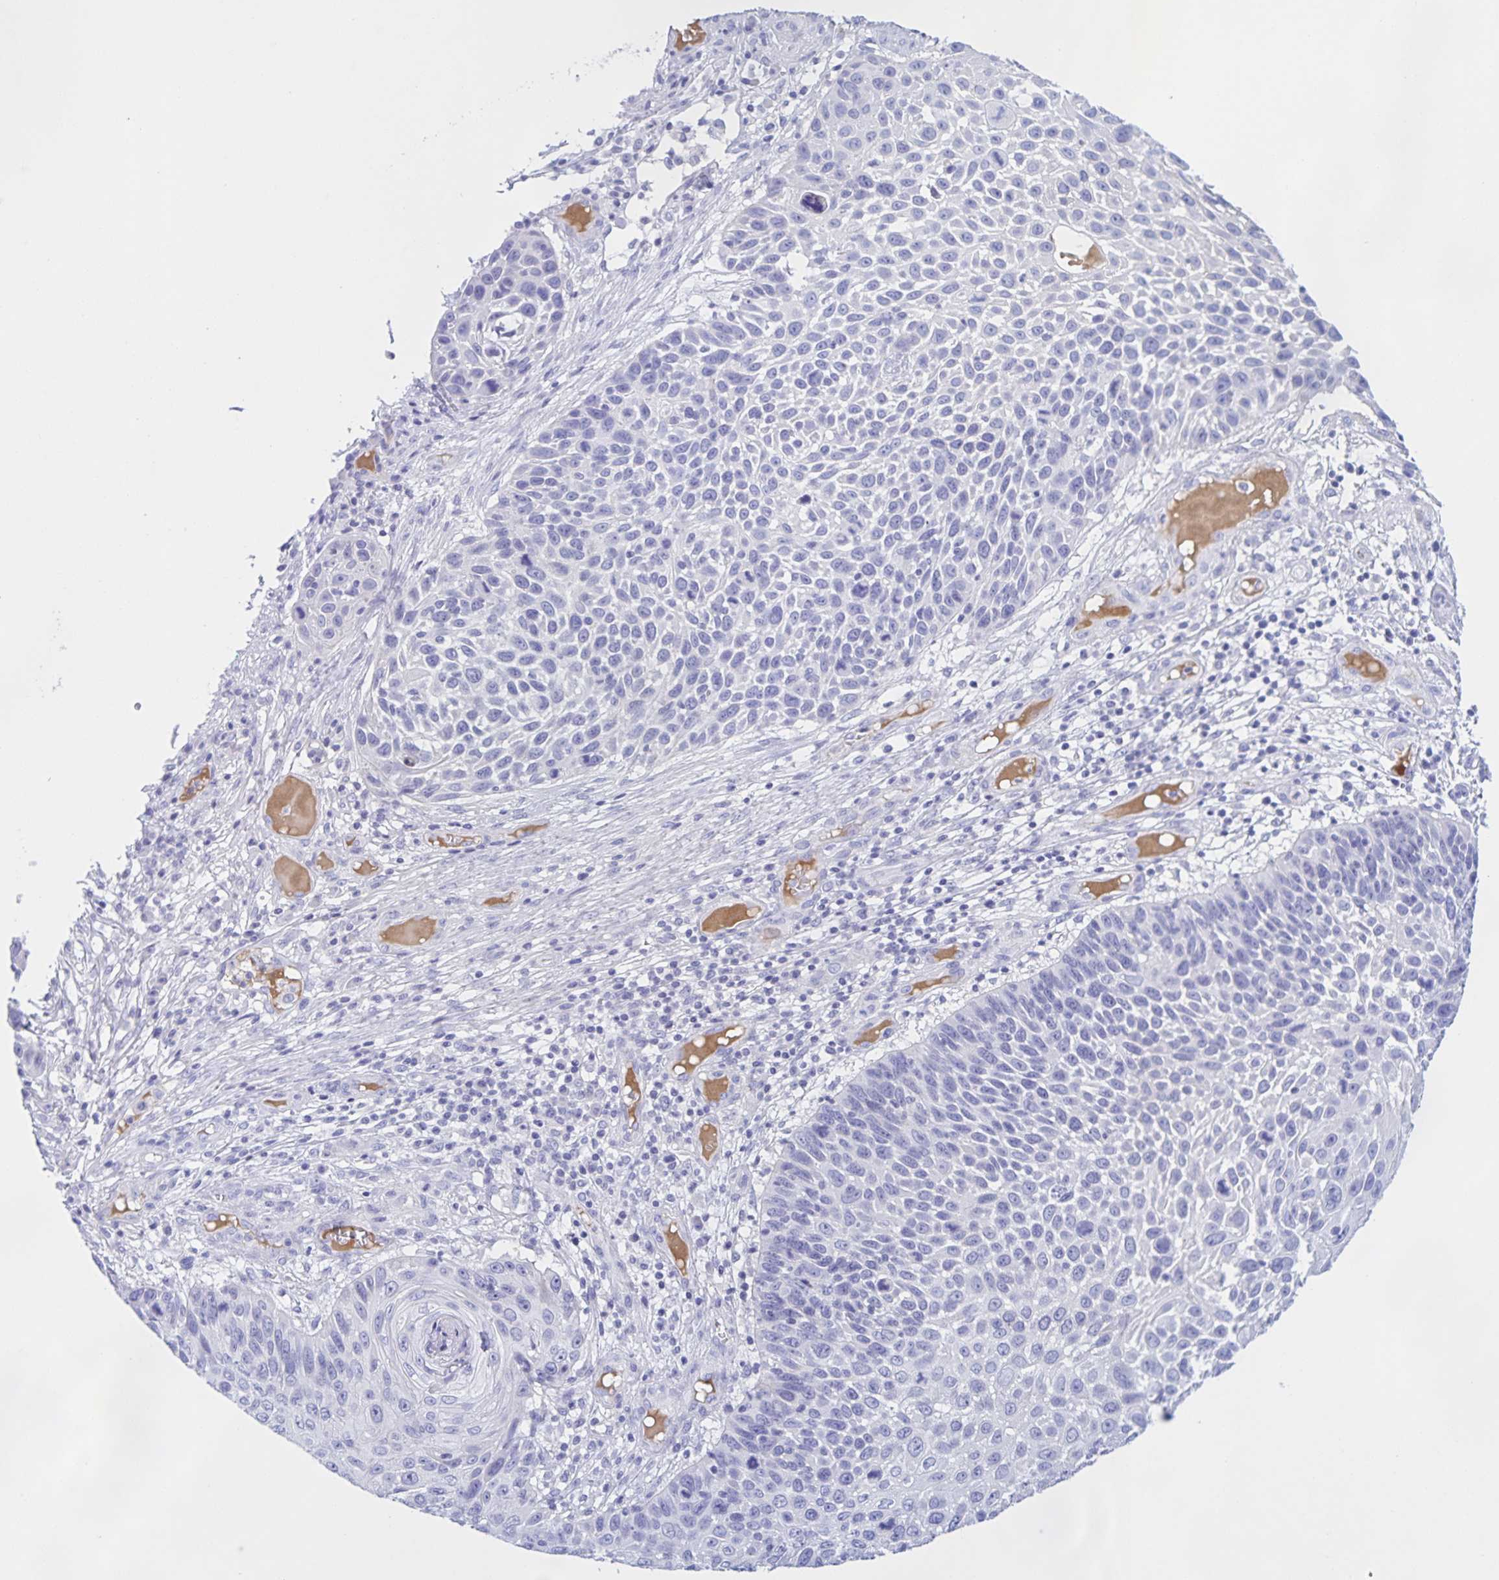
{"staining": {"intensity": "negative", "quantity": "none", "location": "none"}, "tissue": "skin cancer", "cell_type": "Tumor cells", "image_type": "cancer", "snomed": [{"axis": "morphology", "description": "Squamous cell carcinoma, NOS"}, {"axis": "topography", "description": "Skin"}], "caption": "High magnification brightfield microscopy of skin cancer (squamous cell carcinoma) stained with DAB (3,3'-diaminobenzidine) (brown) and counterstained with hematoxylin (blue): tumor cells show no significant staining.", "gene": "CATSPER4", "patient": {"sex": "male", "age": 92}}